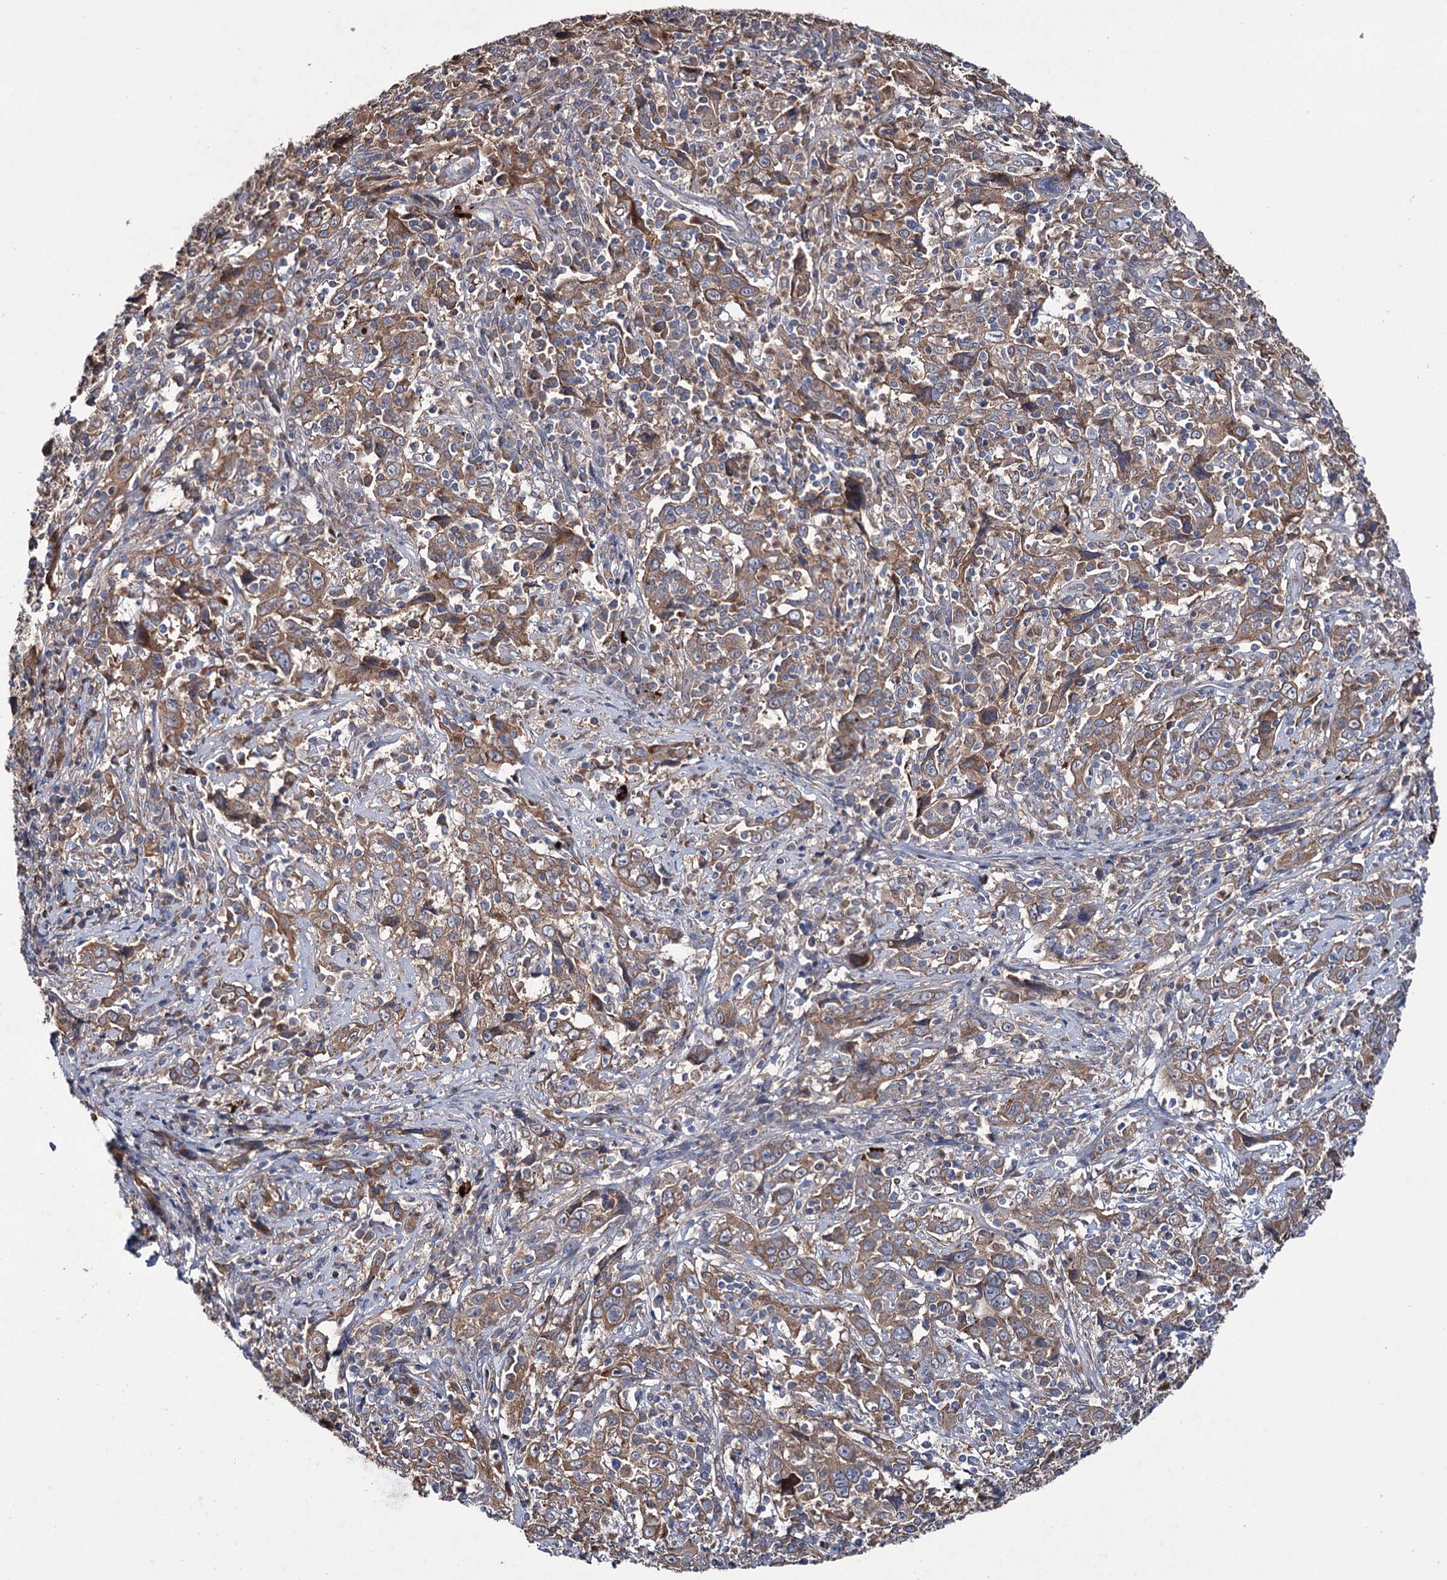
{"staining": {"intensity": "moderate", "quantity": ">75%", "location": "cytoplasmic/membranous"}, "tissue": "cervical cancer", "cell_type": "Tumor cells", "image_type": "cancer", "snomed": [{"axis": "morphology", "description": "Squamous cell carcinoma, NOS"}, {"axis": "topography", "description": "Cervix"}], "caption": "Approximately >75% of tumor cells in cervical cancer (squamous cell carcinoma) reveal moderate cytoplasmic/membranous protein positivity as visualized by brown immunohistochemical staining.", "gene": "PTPN3", "patient": {"sex": "female", "age": 46}}